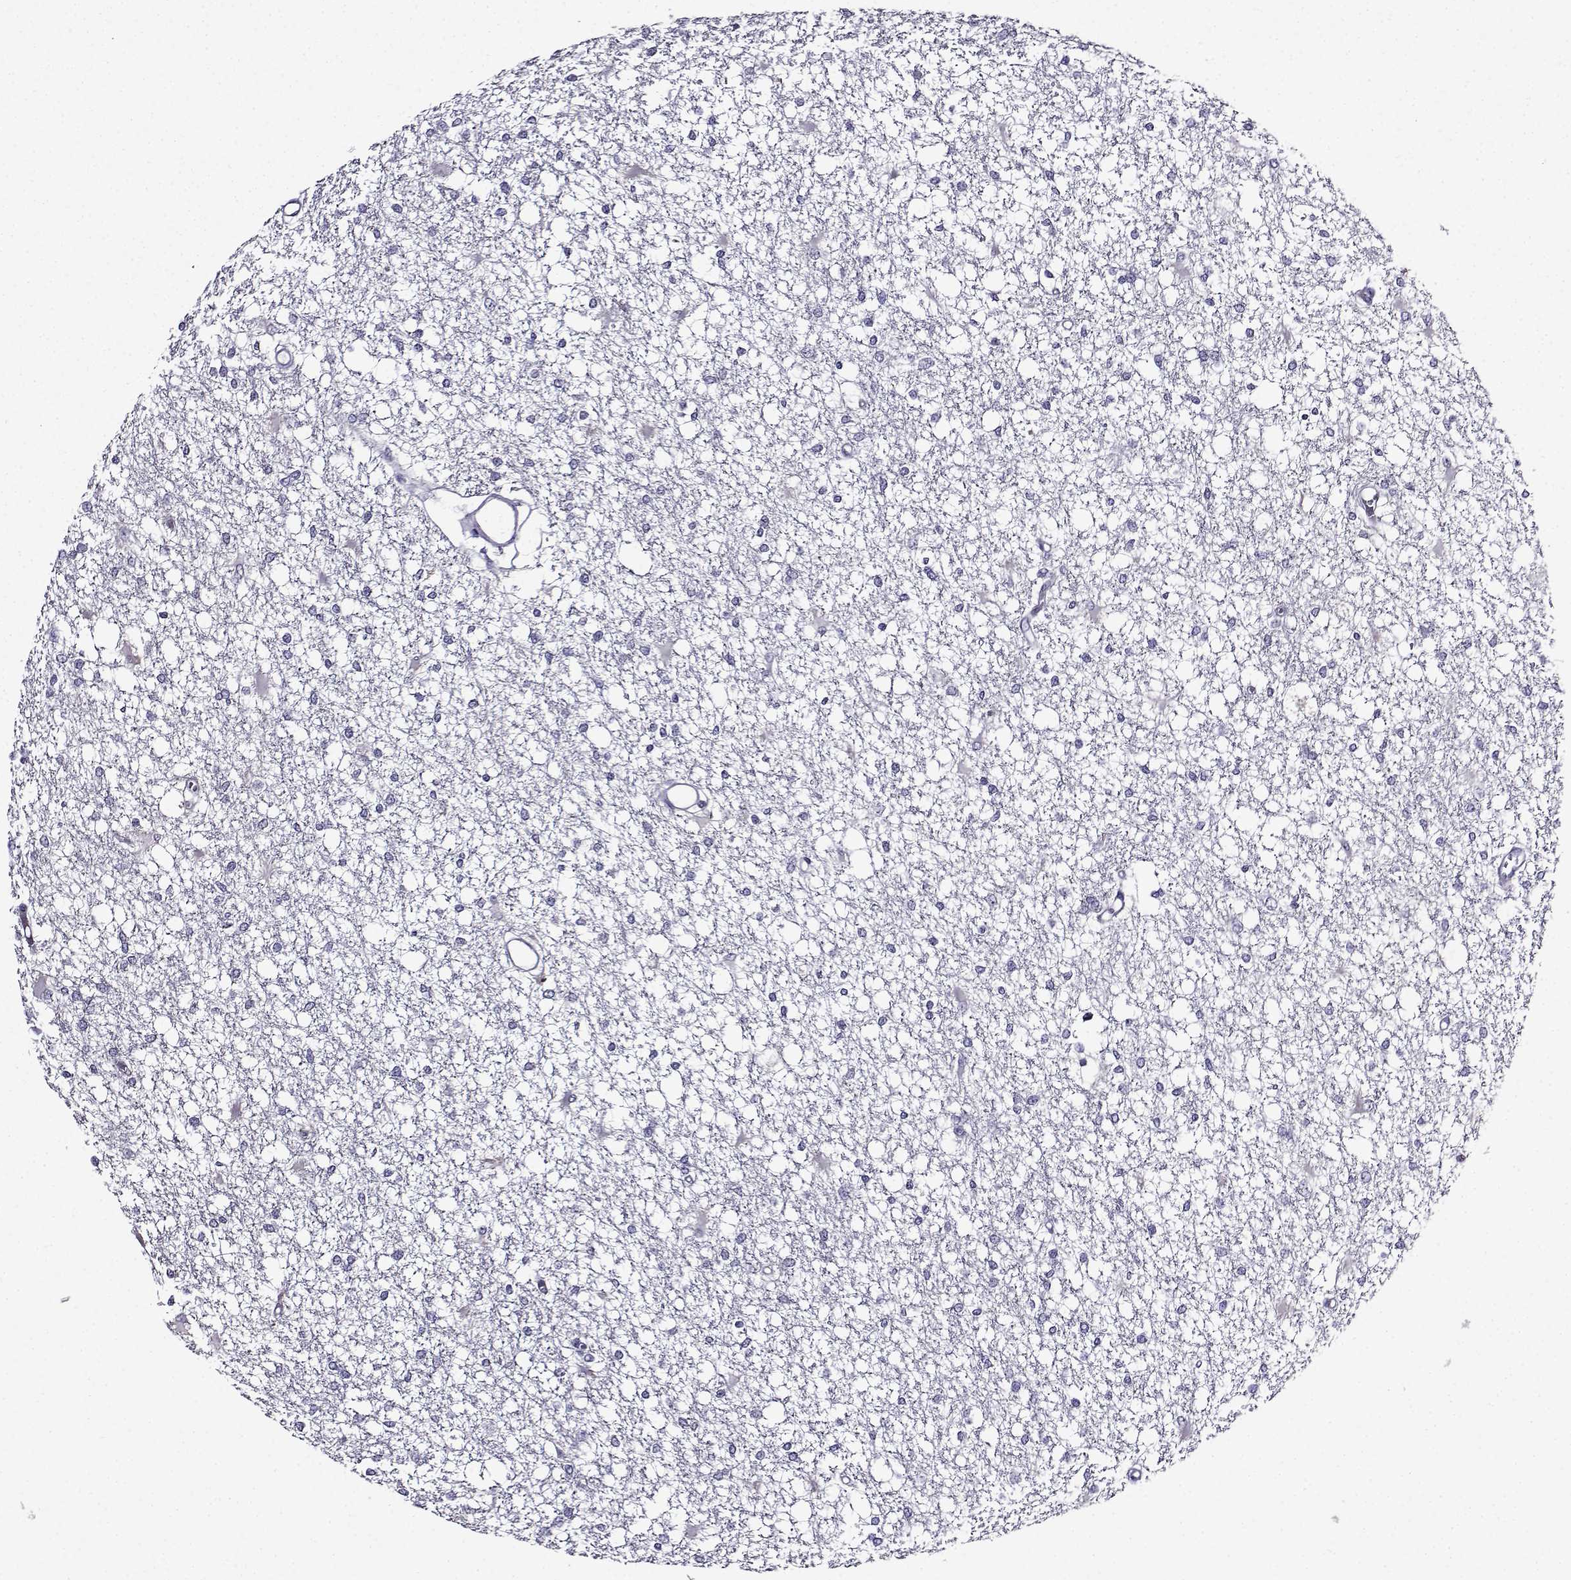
{"staining": {"intensity": "negative", "quantity": "none", "location": "none"}, "tissue": "glioma", "cell_type": "Tumor cells", "image_type": "cancer", "snomed": [{"axis": "morphology", "description": "Glioma, malignant, High grade"}, {"axis": "topography", "description": "Cerebral cortex"}], "caption": "A high-resolution histopathology image shows IHC staining of high-grade glioma (malignant), which exhibits no significant expression in tumor cells.", "gene": "TMEM266", "patient": {"sex": "male", "age": 79}}